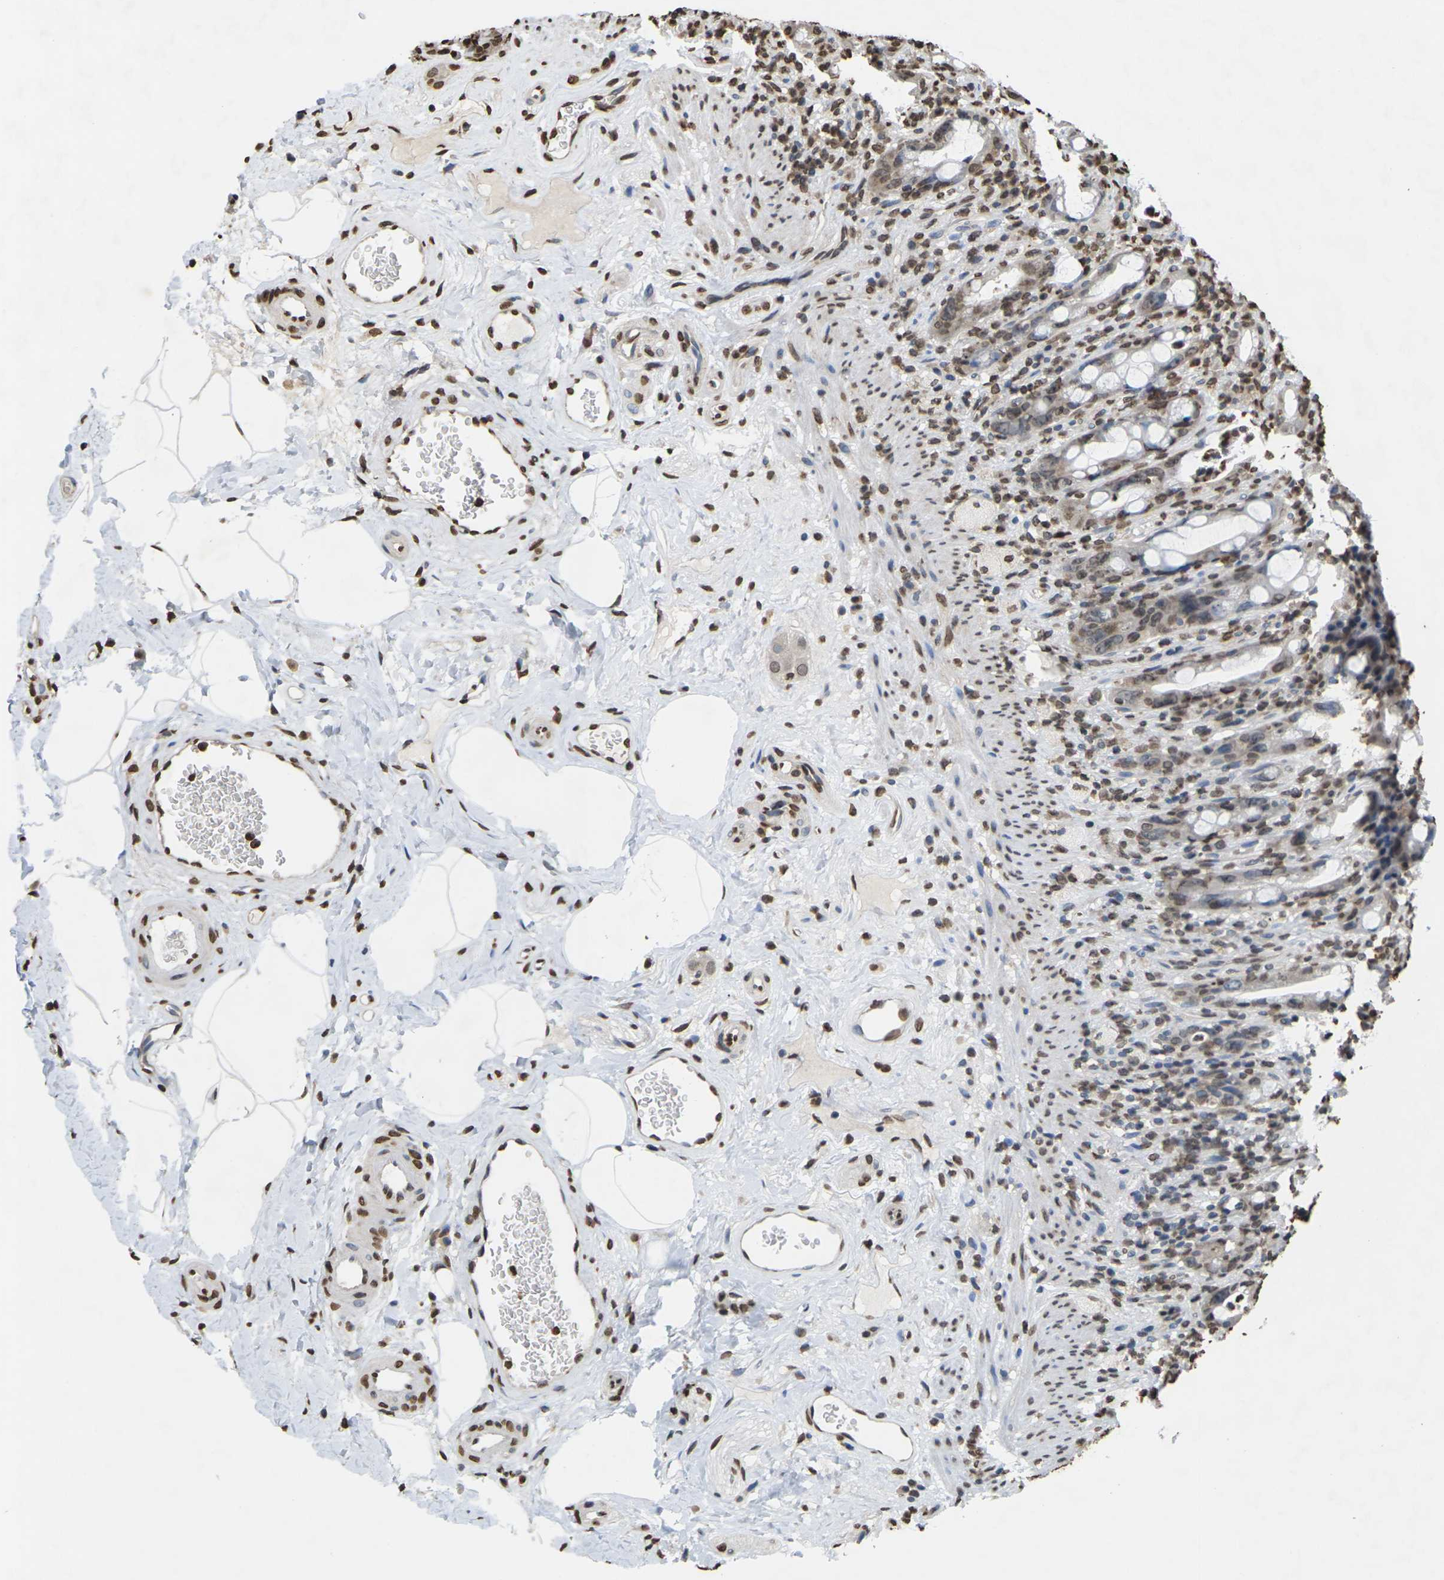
{"staining": {"intensity": "moderate", "quantity": "25%-75%", "location": "nuclear"}, "tissue": "rectum", "cell_type": "Glandular cells", "image_type": "normal", "snomed": [{"axis": "morphology", "description": "Normal tissue, NOS"}, {"axis": "topography", "description": "Rectum"}], "caption": "Protein staining of benign rectum shows moderate nuclear expression in about 25%-75% of glandular cells.", "gene": "EMSY", "patient": {"sex": "male", "age": 44}}